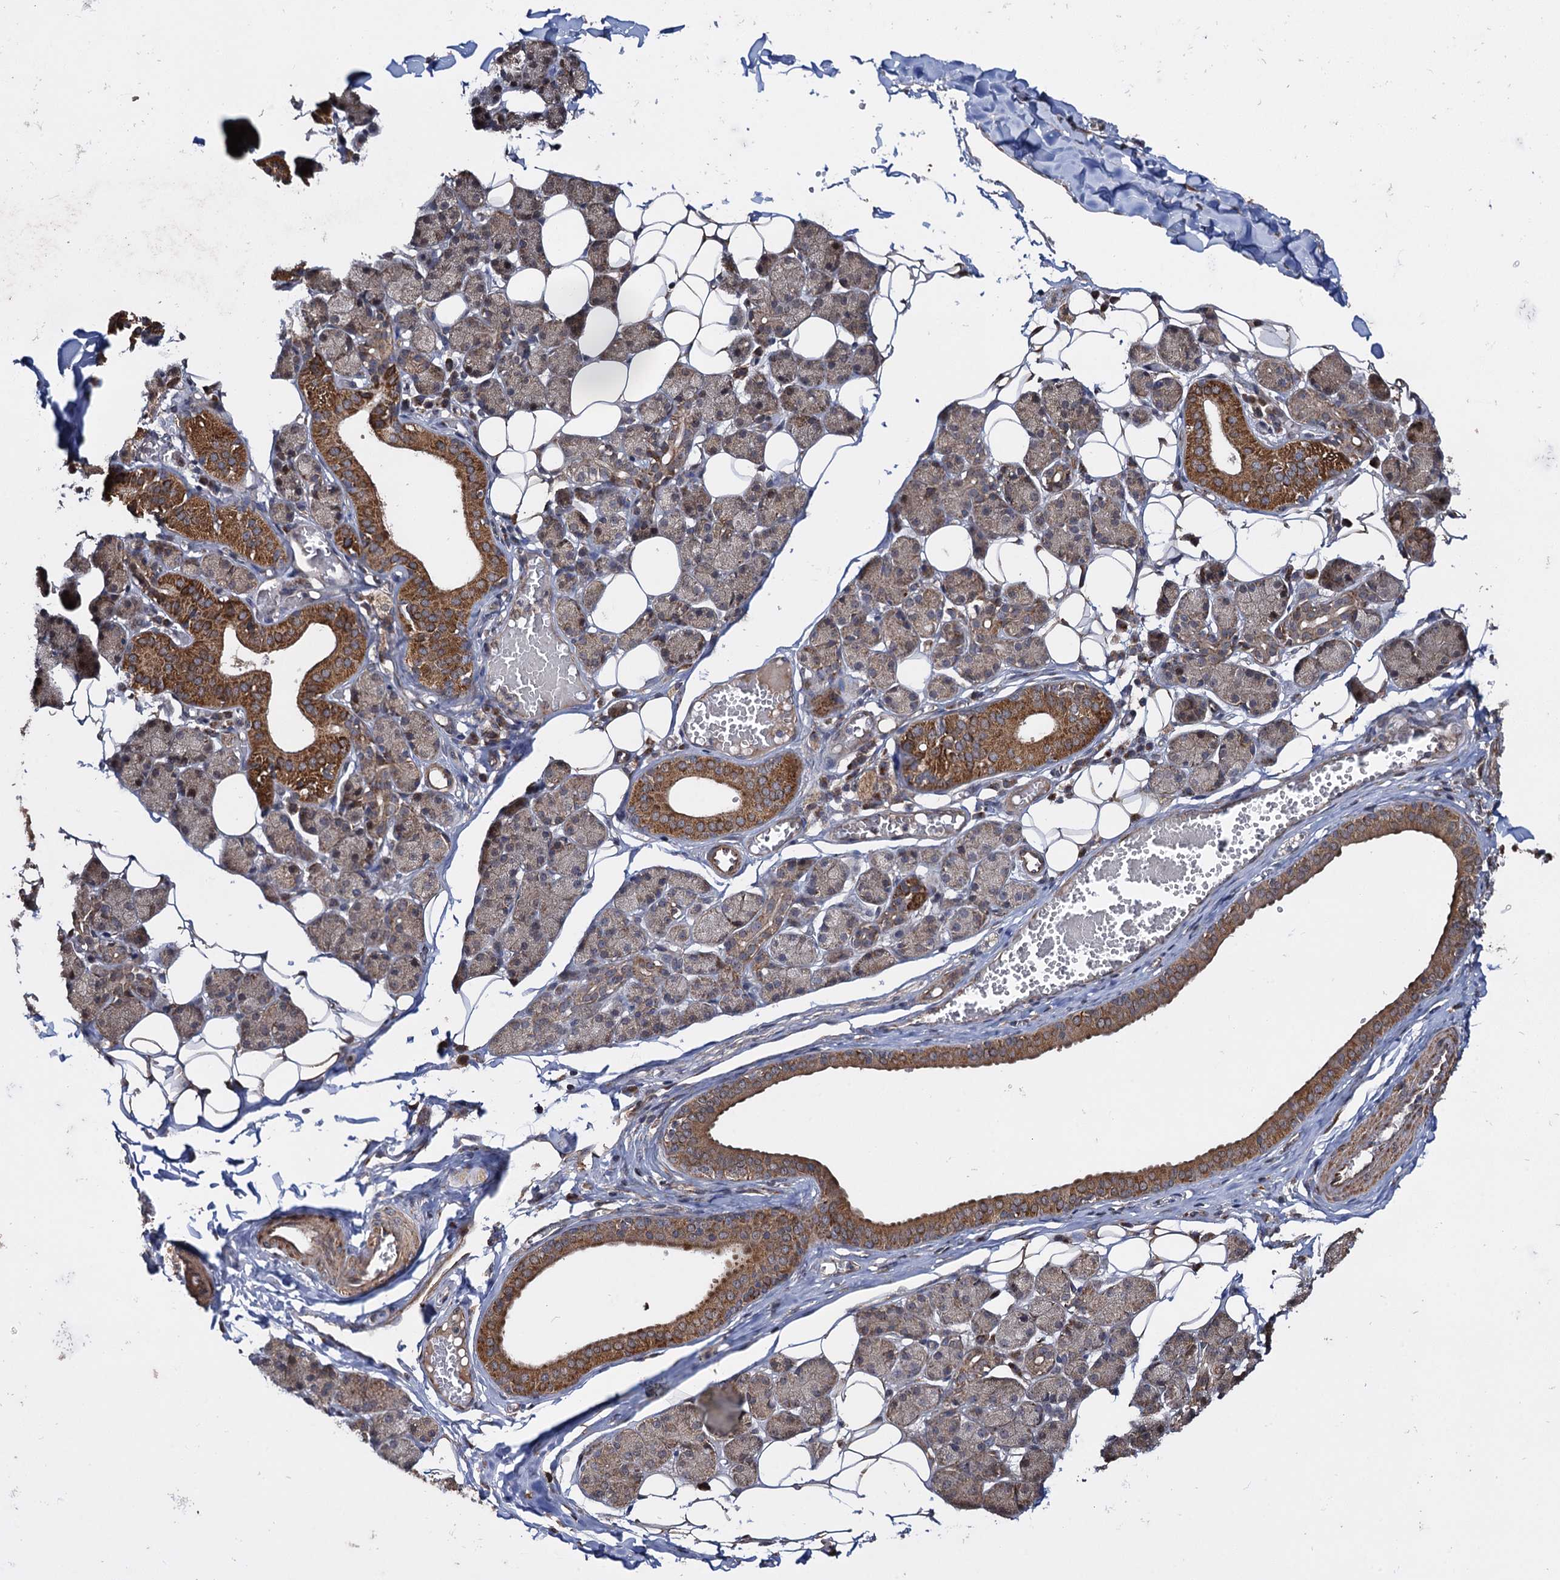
{"staining": {"intensity": "strong", "quantity": "25%-75%", "location": "cytoplasmic/membranous"}, "tissue": "salivary gland", "cell_type": "Glandular cells", "image_type": "normal", "snomed": [{"axis": "morphology", "description": "Normal tissue, NOS"}, {"axis": "topography", "description": "Salivary gland"}], "caption": "Approximately 25%-75% of glandular cells in normal human salivary gland display strong cytoplasmic/membranous protein positivity as visualized by brown immunohistochemical staining.", "gene": "HAUS1", "patient": {"sex": "female", "age": 33}}